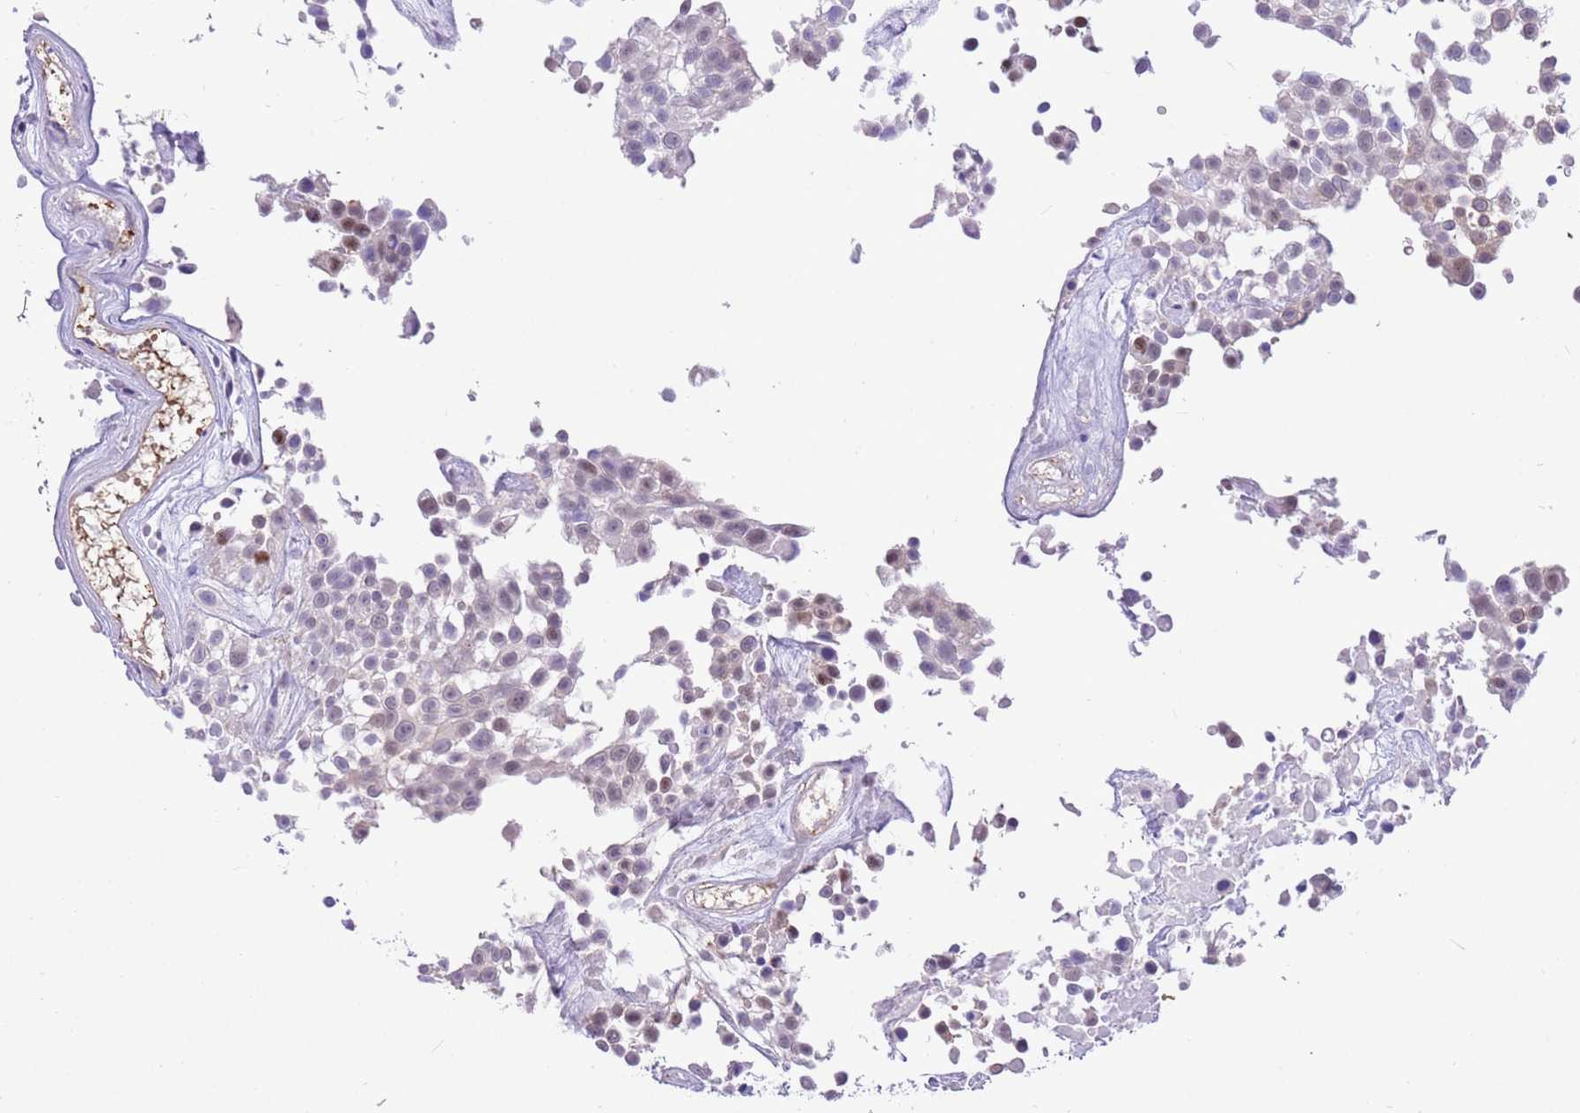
{"staining": {"intensity": "weak", "quantity": "<25%", "location": "nuclear"}, "tissue": "urothelial cancer", "cell_type": "Tumor cells", "image_type": "cancer", "snomed": [{"axis": "morphology", "description": "Urothelial carcinoma, High grade"}, {"axis": "topography", "description": "Urinary bladder"}], "caption": "Human high-grade urothelial carcinoma stained for a protein using immunohistochemistry (IHC) reveals no expression in tumor cells.", "gene": "DDI2", "patient": {"sex": "male", "age": 56}}